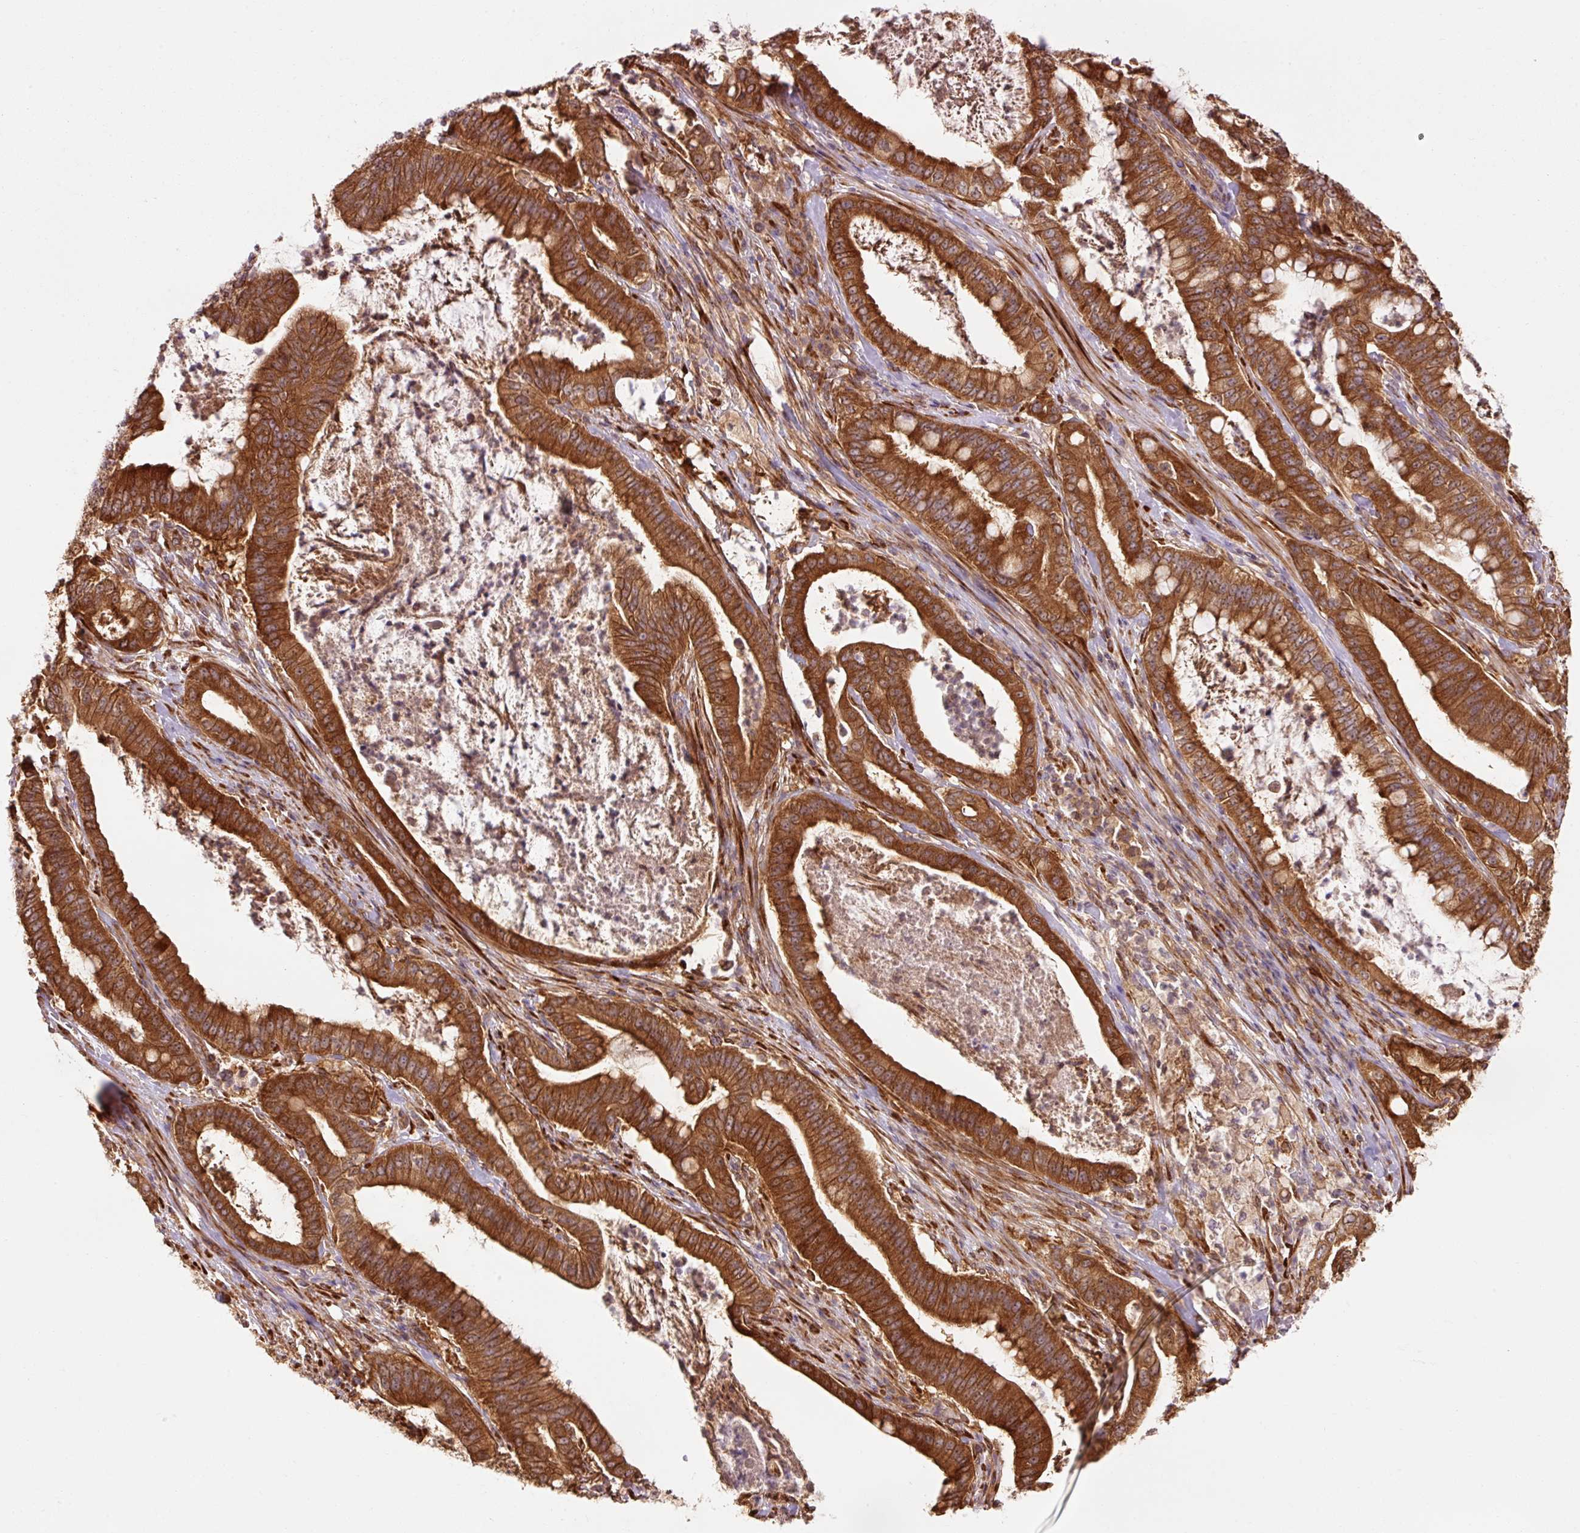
{"staining": {"intensity": "strong", "quantity": ">75%", "location": "cytoplasmic/membranous"}, "tissue": "pancreatic cancer", "cell_type": "Tumor cells", "image_type": "cancer", "snomed": [{"axis": "morphology", "description": "Adenocarcinoma, NOS"}, {"axis": "topography", "description": "Pancreas"}], "caption": "A brown stain shows strong cytoplasmic/membranous staining of a protein in pancreatic cancer (adenocarcinoma) tumor cells.", "gene": "PDAP1", "patient": {"sex": "male", "age": 71}}